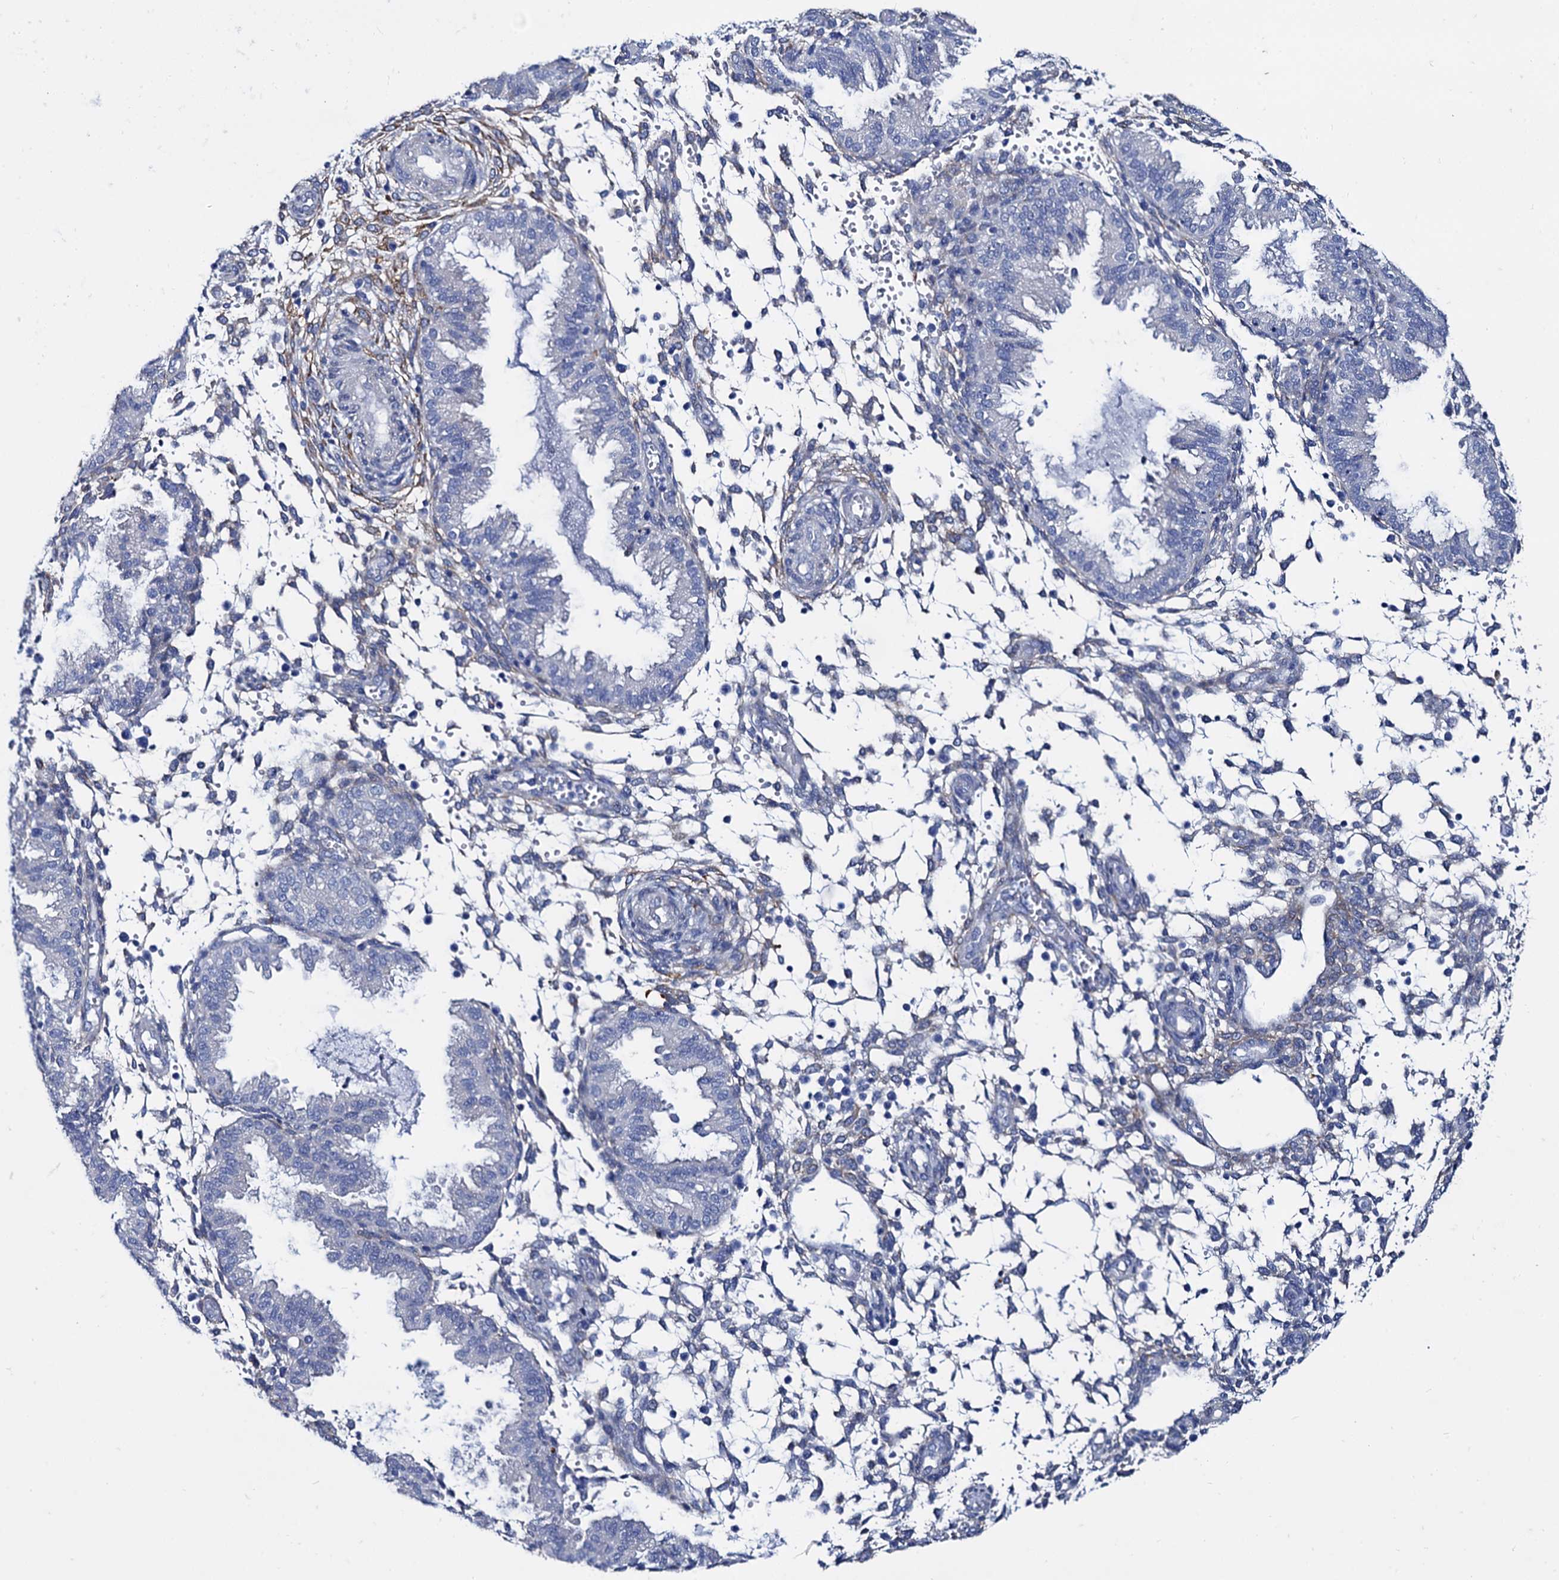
{"staining": {"intensity": "negative", "quantity": "none", "location": "none"}, "tissue": "endometrium", "cell_type": "Cells in endometrial stroma", "image_type": "normal", "snomed": [{"axis": "morphology", "description": "Normal tissue, NOS"}, {"axis": "topography", "description": "Endometrium"}], "caption": "Cells in endometrial stroma show no significant expression in unremarkable endometrium.", "gene": "FOXR2", "patient": {"sex": "female", "age": 33}}